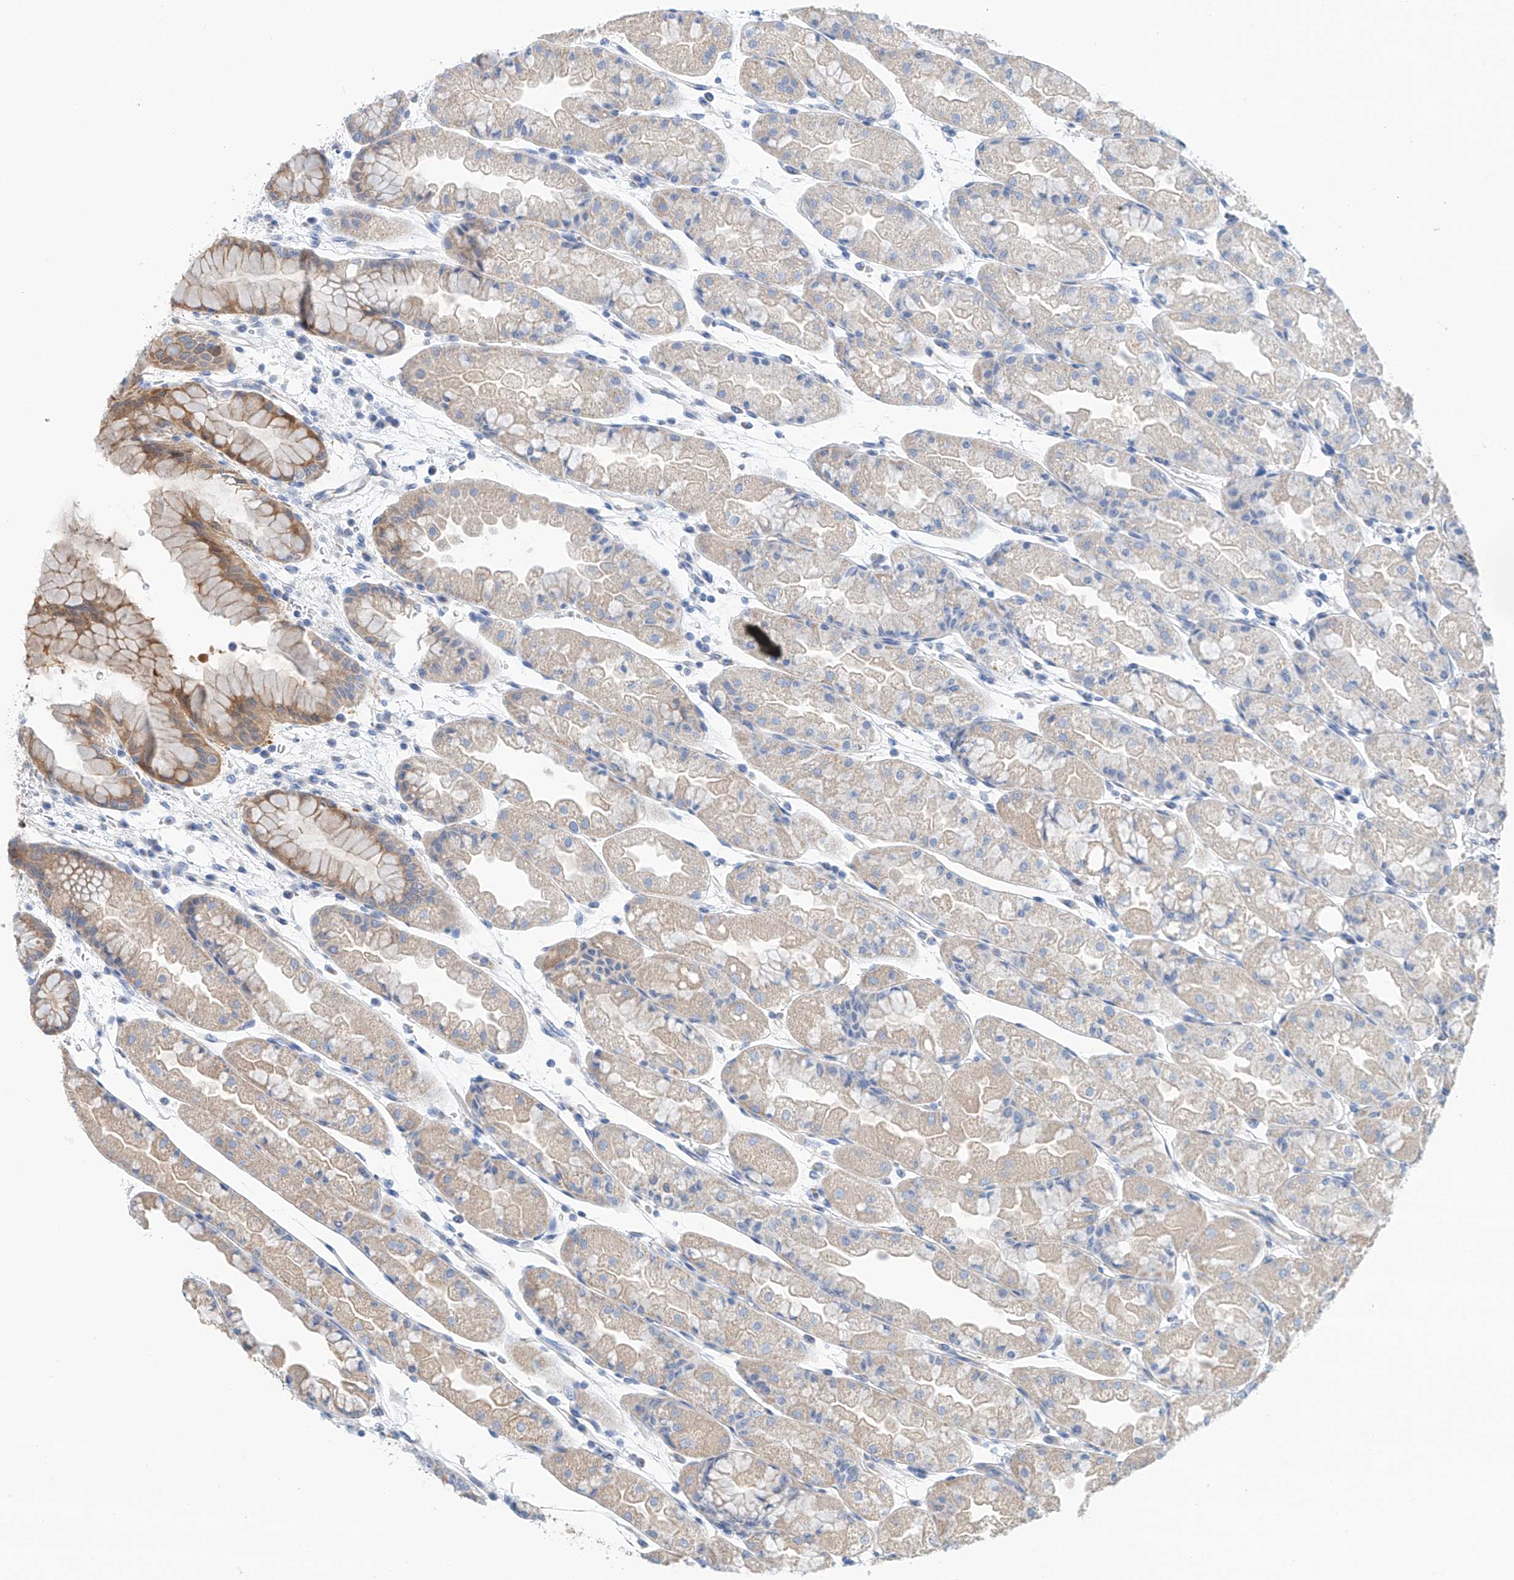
{"staining": {"intensity": "weak", "quantity": "25%-75%", "location": "cytoplasmic/membranous"}, "tissue": "stomach", "cell_type": "Glandular cells", "image_type": "normal", "snomed": [{"axis": "morphology", "description": "Normal tissue, NOS"}, {"axis": "topography", "description": "Stomach, upper"}], "caption": "Protein positivity by immunohistochemistry (IHC) shows weak cytoplasmic/membranous expression in about 25%-75% of glandular cells in benign stomach. Using DAB (brown) and hematoxylin (blue) stains, captured at high magnification using brightfield microscopy.", "gene": "SLC22A7", "patient": {"sex": "male", "age": 47}}